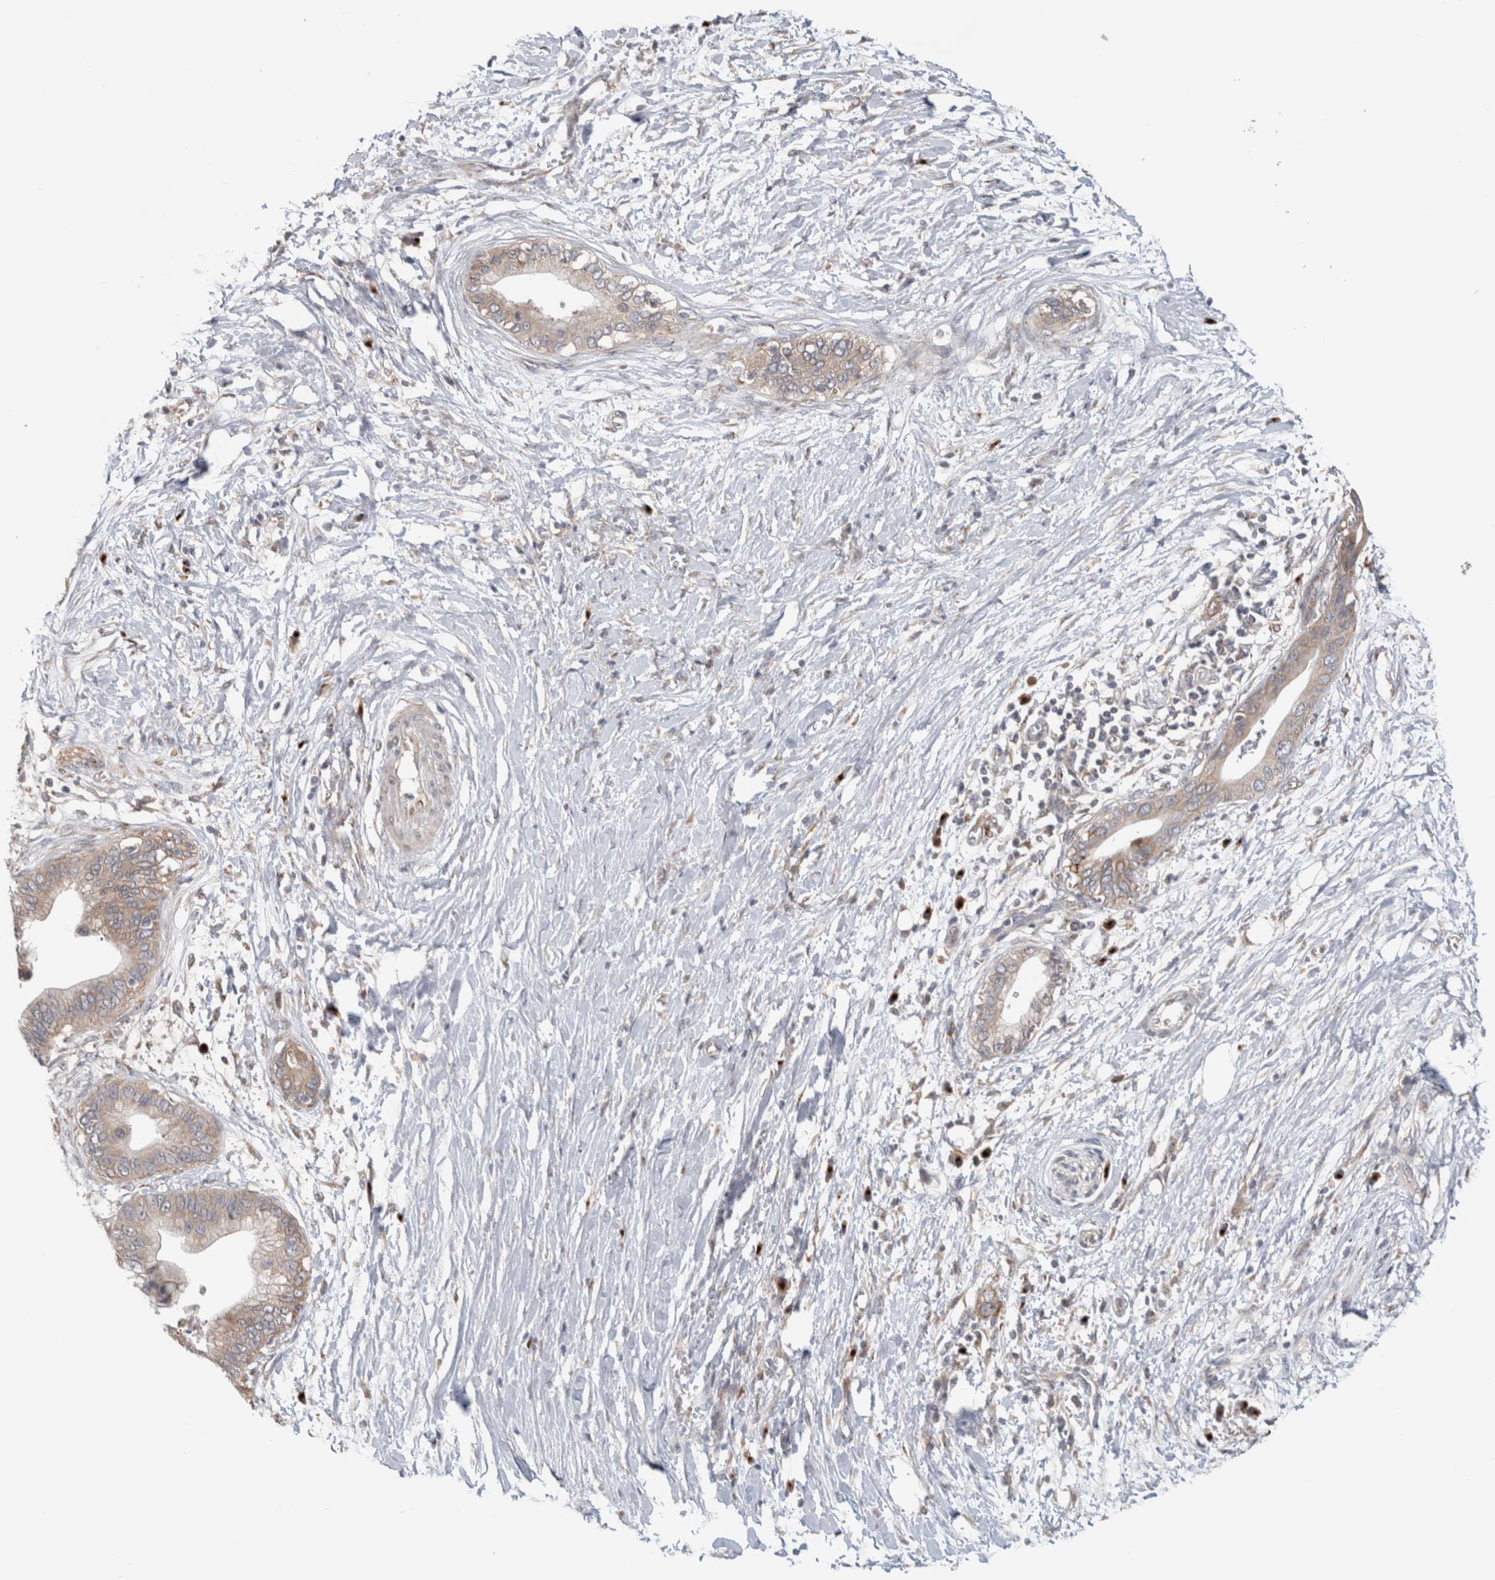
{"staining": {"intensity": "weak", "quantity": "<25%", "location": "cytoplasmic/membranous"}, "tissue": "pancreatic cancer", "cell_type": "Tumor cells", "image_type": "cancer", "snomed": [{"axis": "morphology", "description": "Normal tissue, NOS"}, {"axis": "morphology", "description": "Adenocarcinoma, NOS"}, {"axis": "topography", "description": "Pancreas"}, {"axis": "topography", "description": "Peripheral nerve tissue"}], "caption": "Image shows no significant protein positivity in tumor cells of adenocarcinoma (pancreatic). (DAB (3,3'-diaminobenzidine) immunohistochemistry visualized using brightfield microscopy, high magnification).", "gene": "TRIM5", "patient": {"sex": "male", "age": 59}}